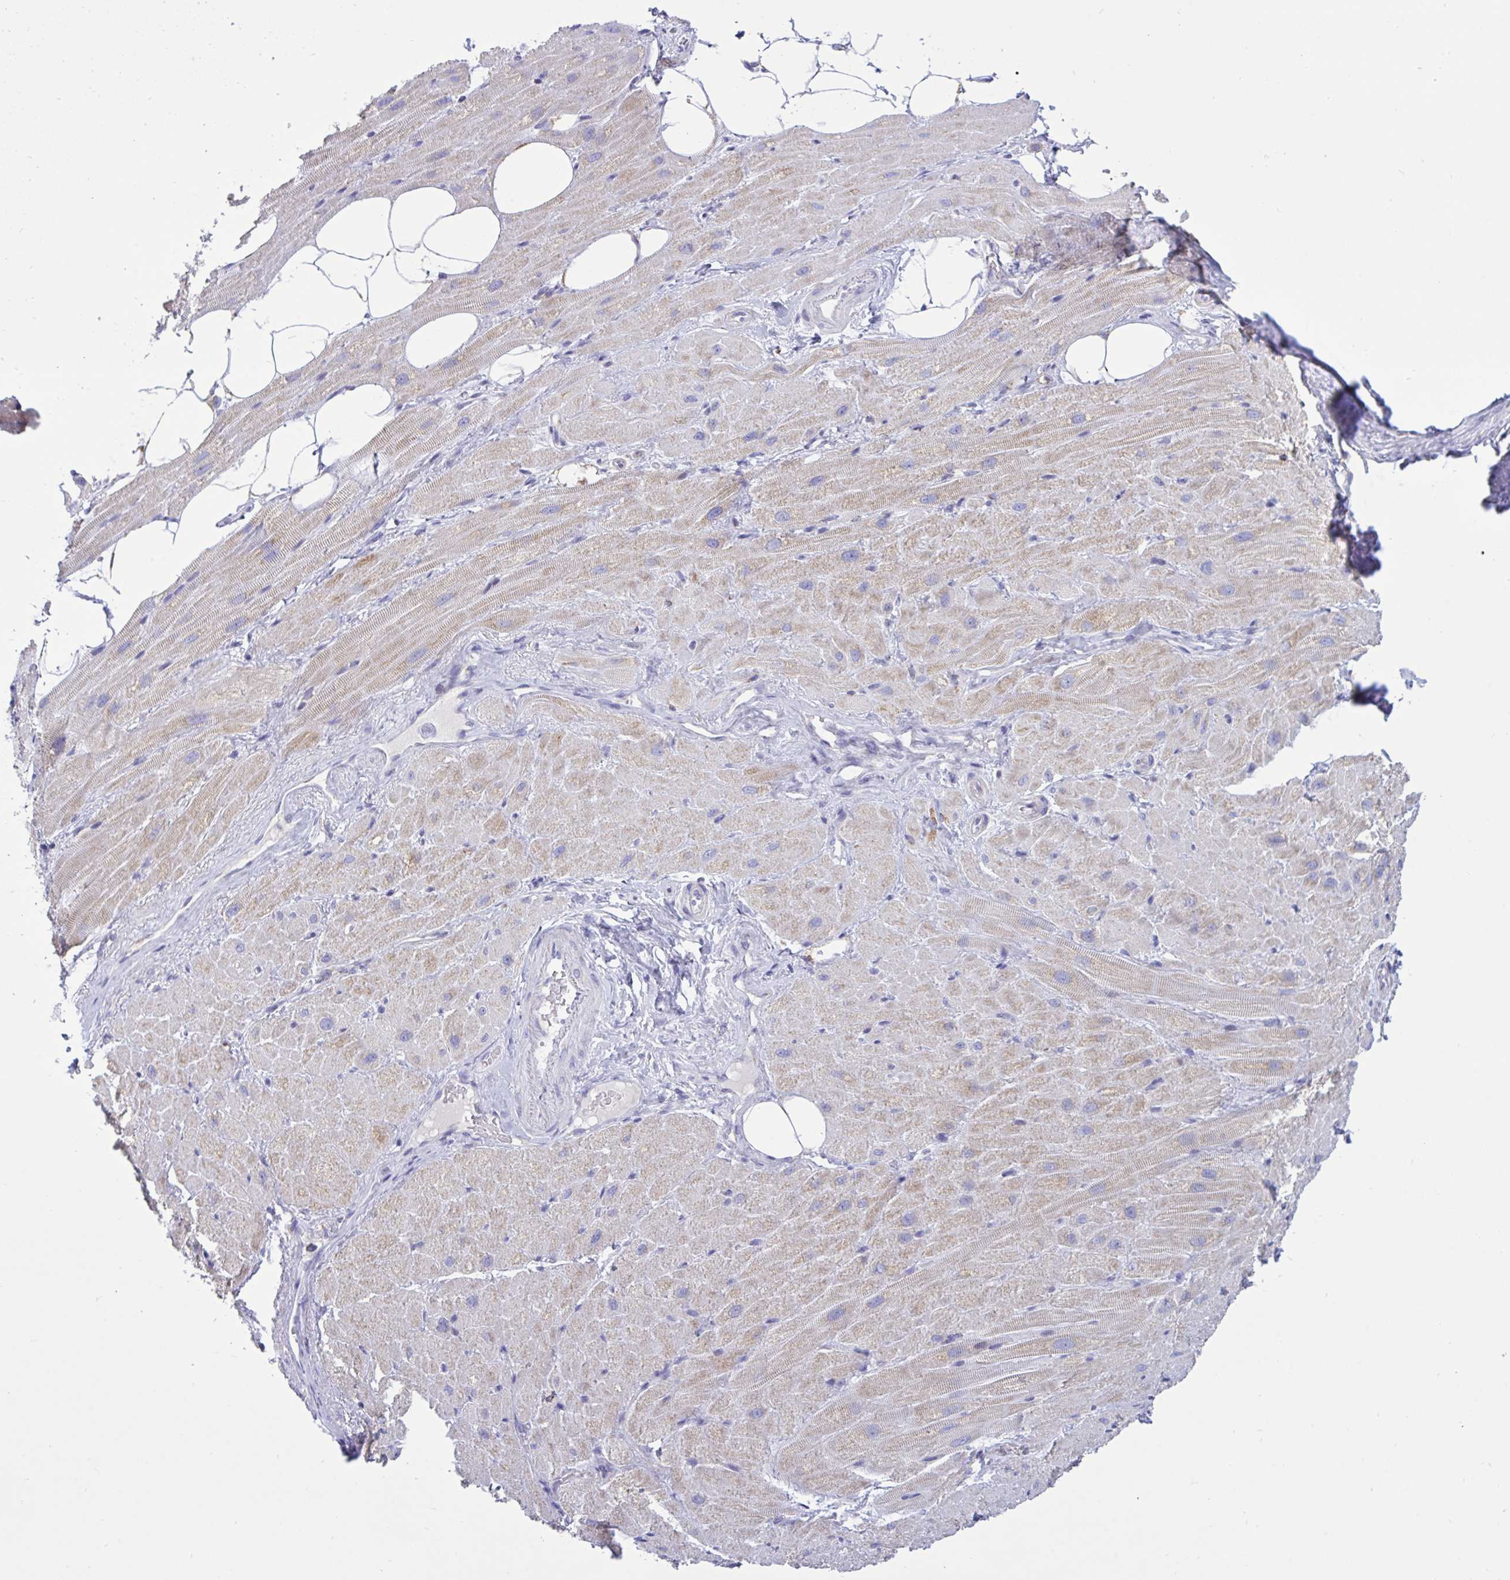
{"staining": {"intensity": "weak", "quantity": ">75%", "location": "cytoplasmic/membranous"}, "tissue": "heart muscle", "cell_type": "Cardiomyocytes", "image_type": "normal", "snomed": [{"axis": "morphology", "description": "Normal tissue, NOS"}, {"axis": "topography", "description": "Heart"}], "caption": "Normal heart muscle shows weak cytoplasmic/membranous staining in approximately >75% of cardiomyocytes Immunohistochemistry (ihc) stains the protein in brown and the nuclei are stained blue..", "gene": "HSPE1", "patient": {"sex": "male", "age": 62}}